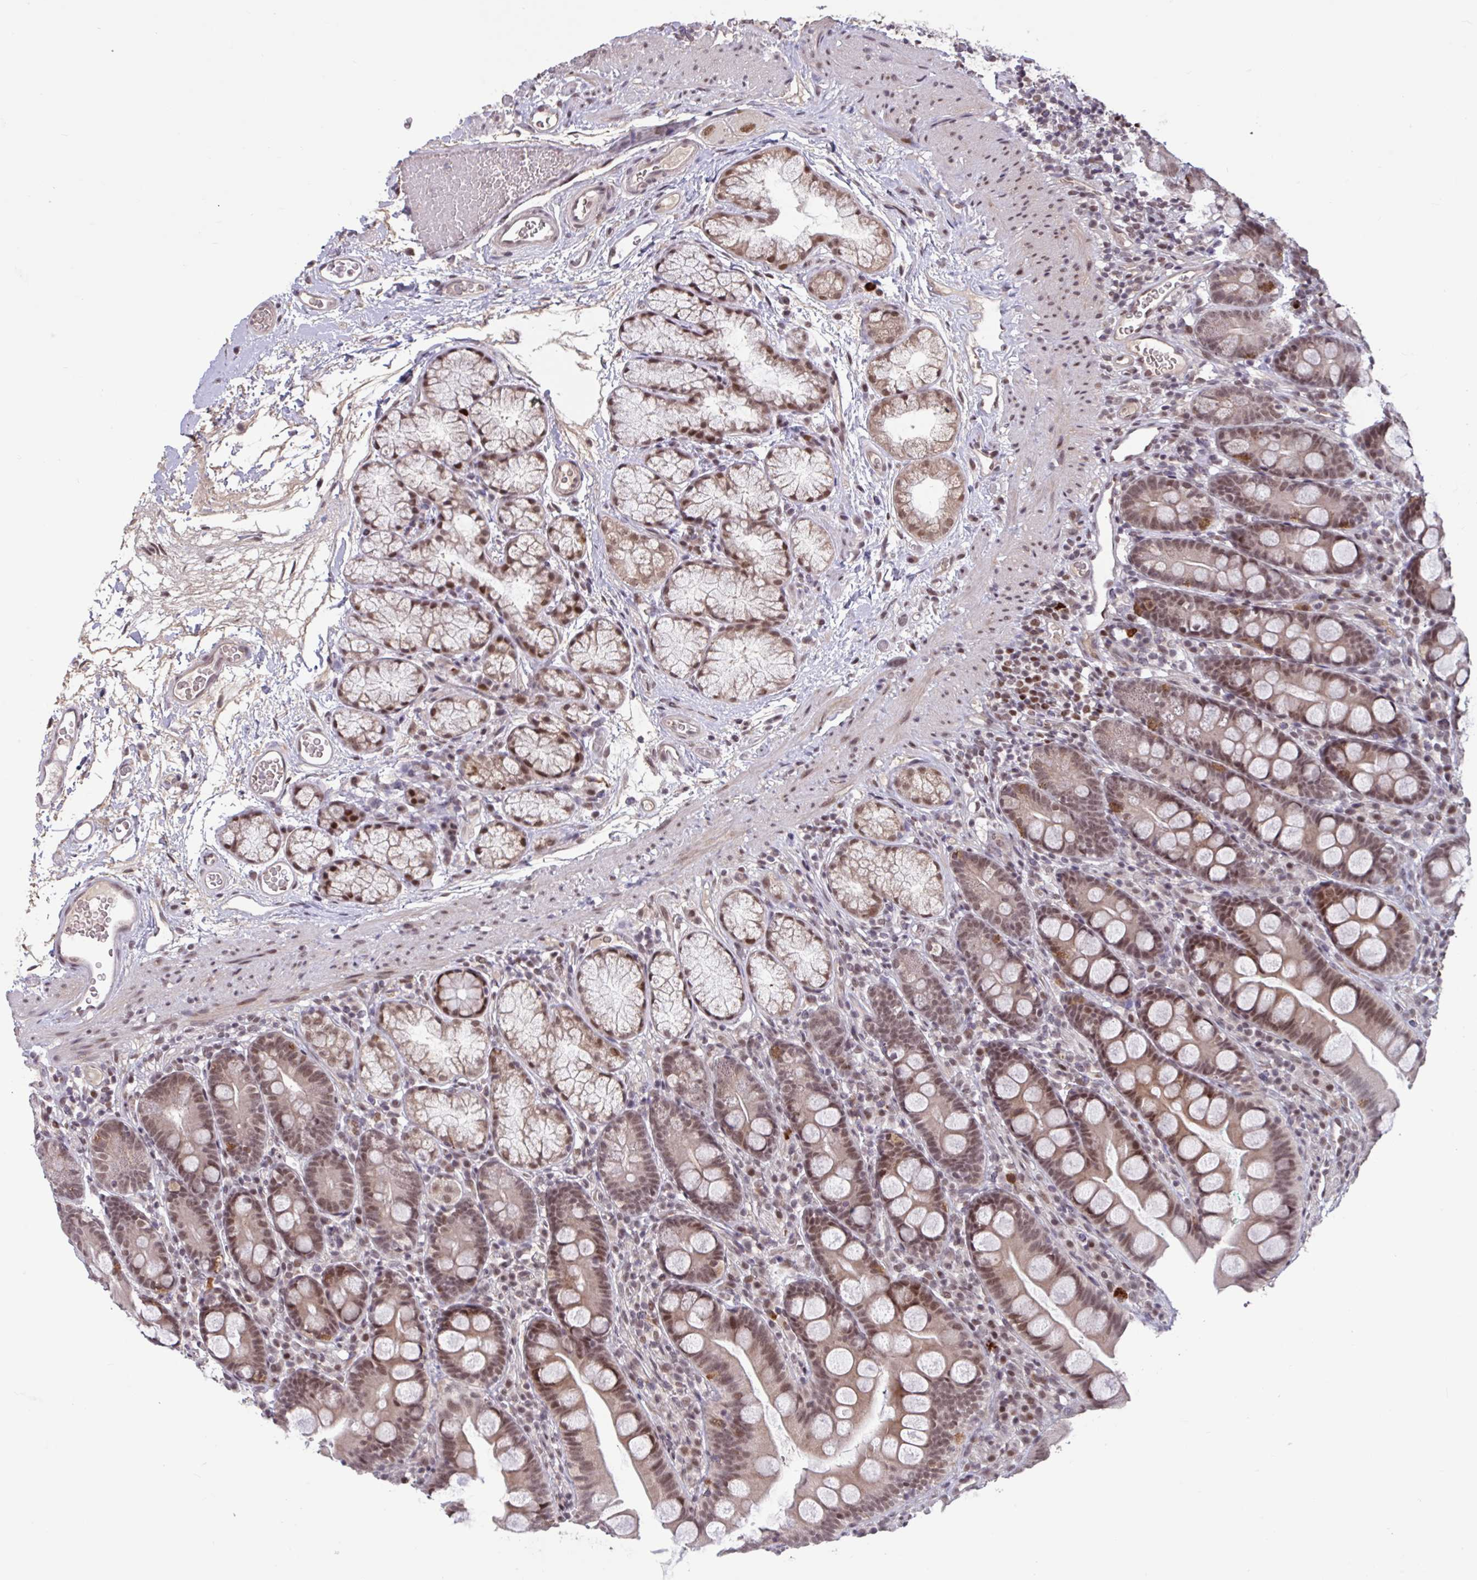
{"staining": {"intensity": "strong", "quantity": "<25%", "location": "nuclear"}, "tissue": "duodenum", "cell_type": "Glandular cells", "image_type": "normal", "snomed": [{"axis": "morphology", "description": "Normal tissue, NOS"}, {"axis": "topography", "description": "Duodenum"}], "caption": "Immunohistochemical staining of unremarkable duodenum shows strong nuclear protein positivity in approximately <25% of glandular cells.", "gene": "ZNF414", "patient": {"sex": "female", "age": 67}}